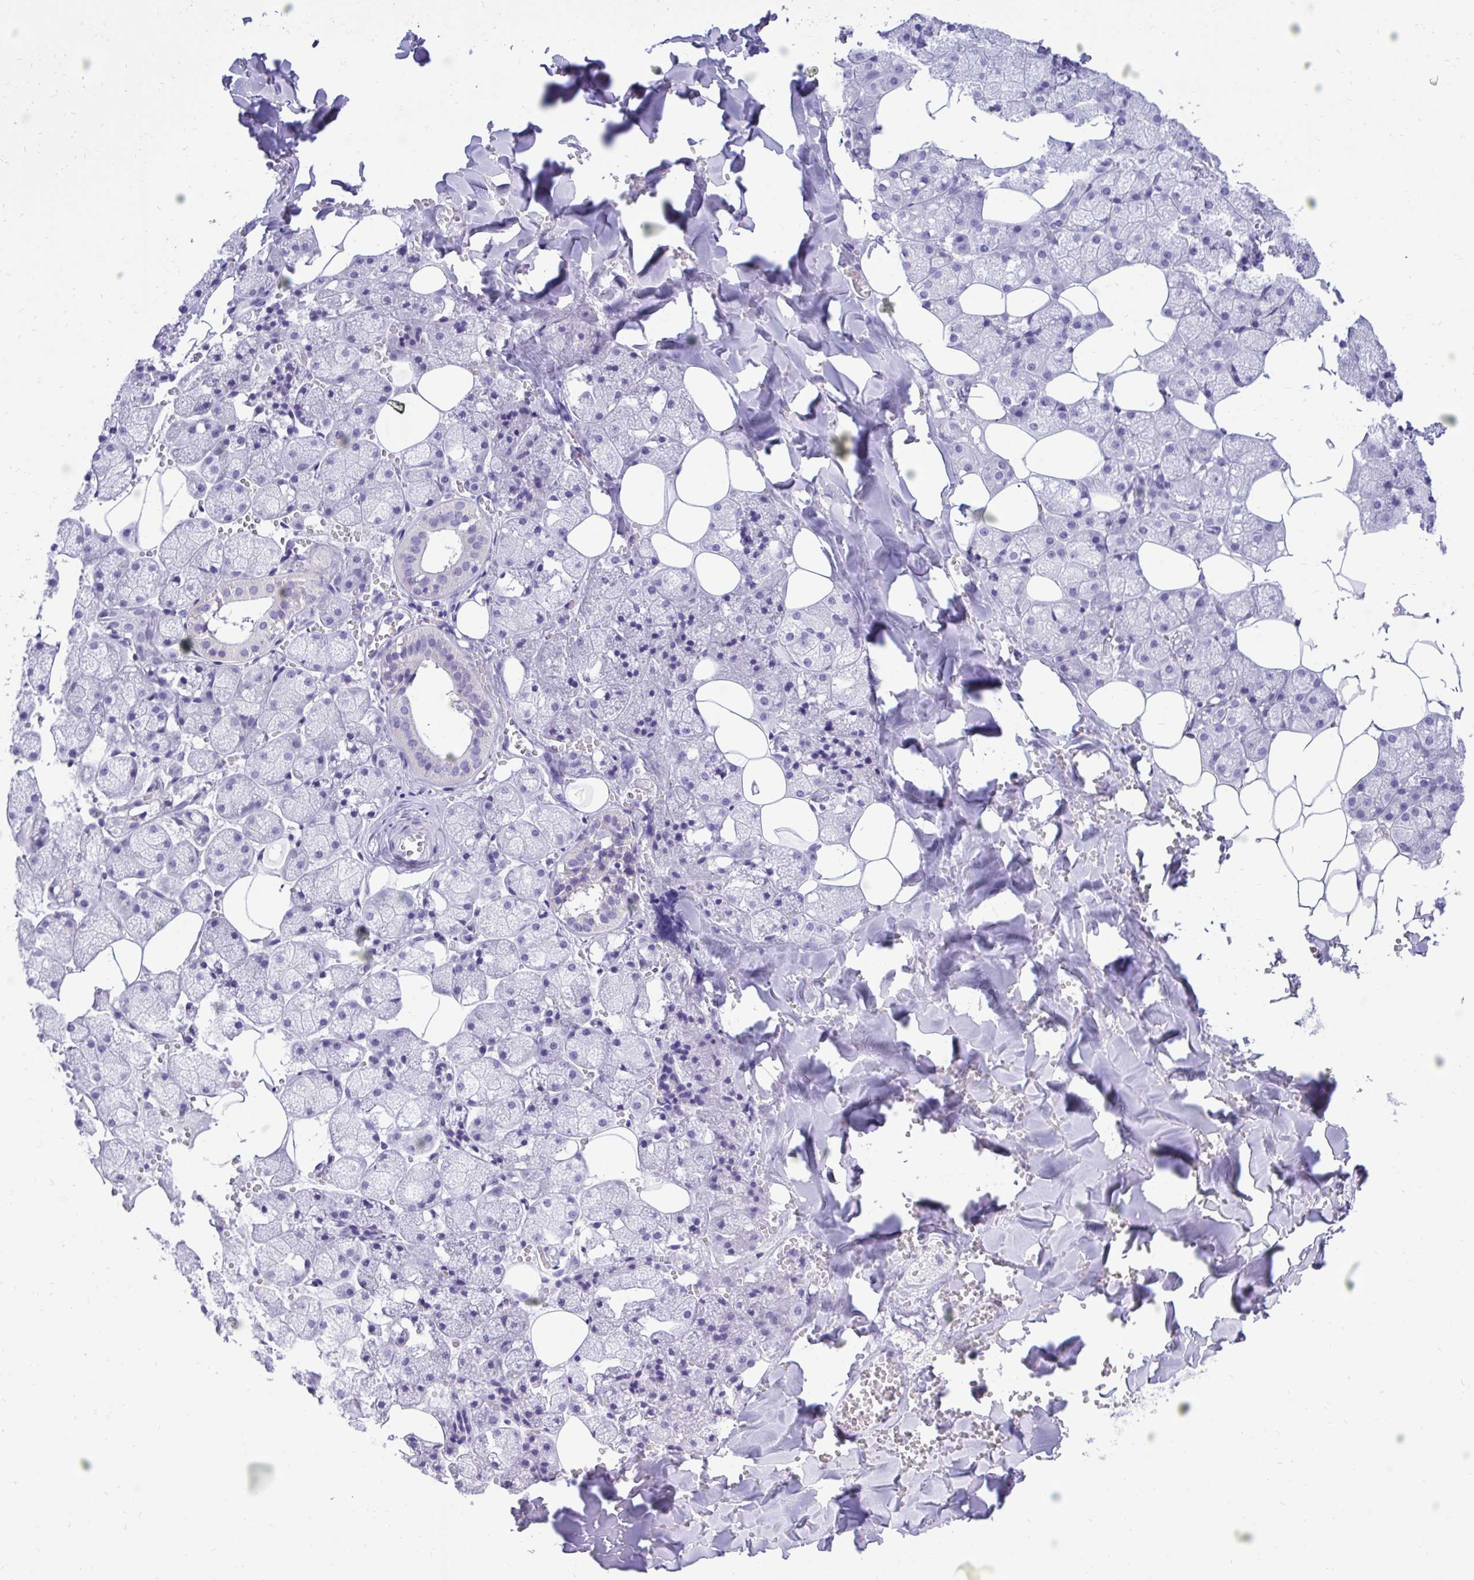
{"staining": {"intensity": "negative", "quantity": "none", "location": "none"}, "tissue": "salivary gland", "cell_type": "Glandular cells", "image_type": "normal", "snomed": [{"axis": "morphology", "description": "Normal tissue, NOS"}, {"axis": "topography", "description": "Salivary gland"}, {"axis": "topography", "description": "Peripheral nerve tissue"}], "caption": "This is an immunohistochemistry (IHC) image of normal salivary gland. There is no expression in glandular cells.", "gene": "TMCO5A", "patient": {"sex": "male", "age": 38}}